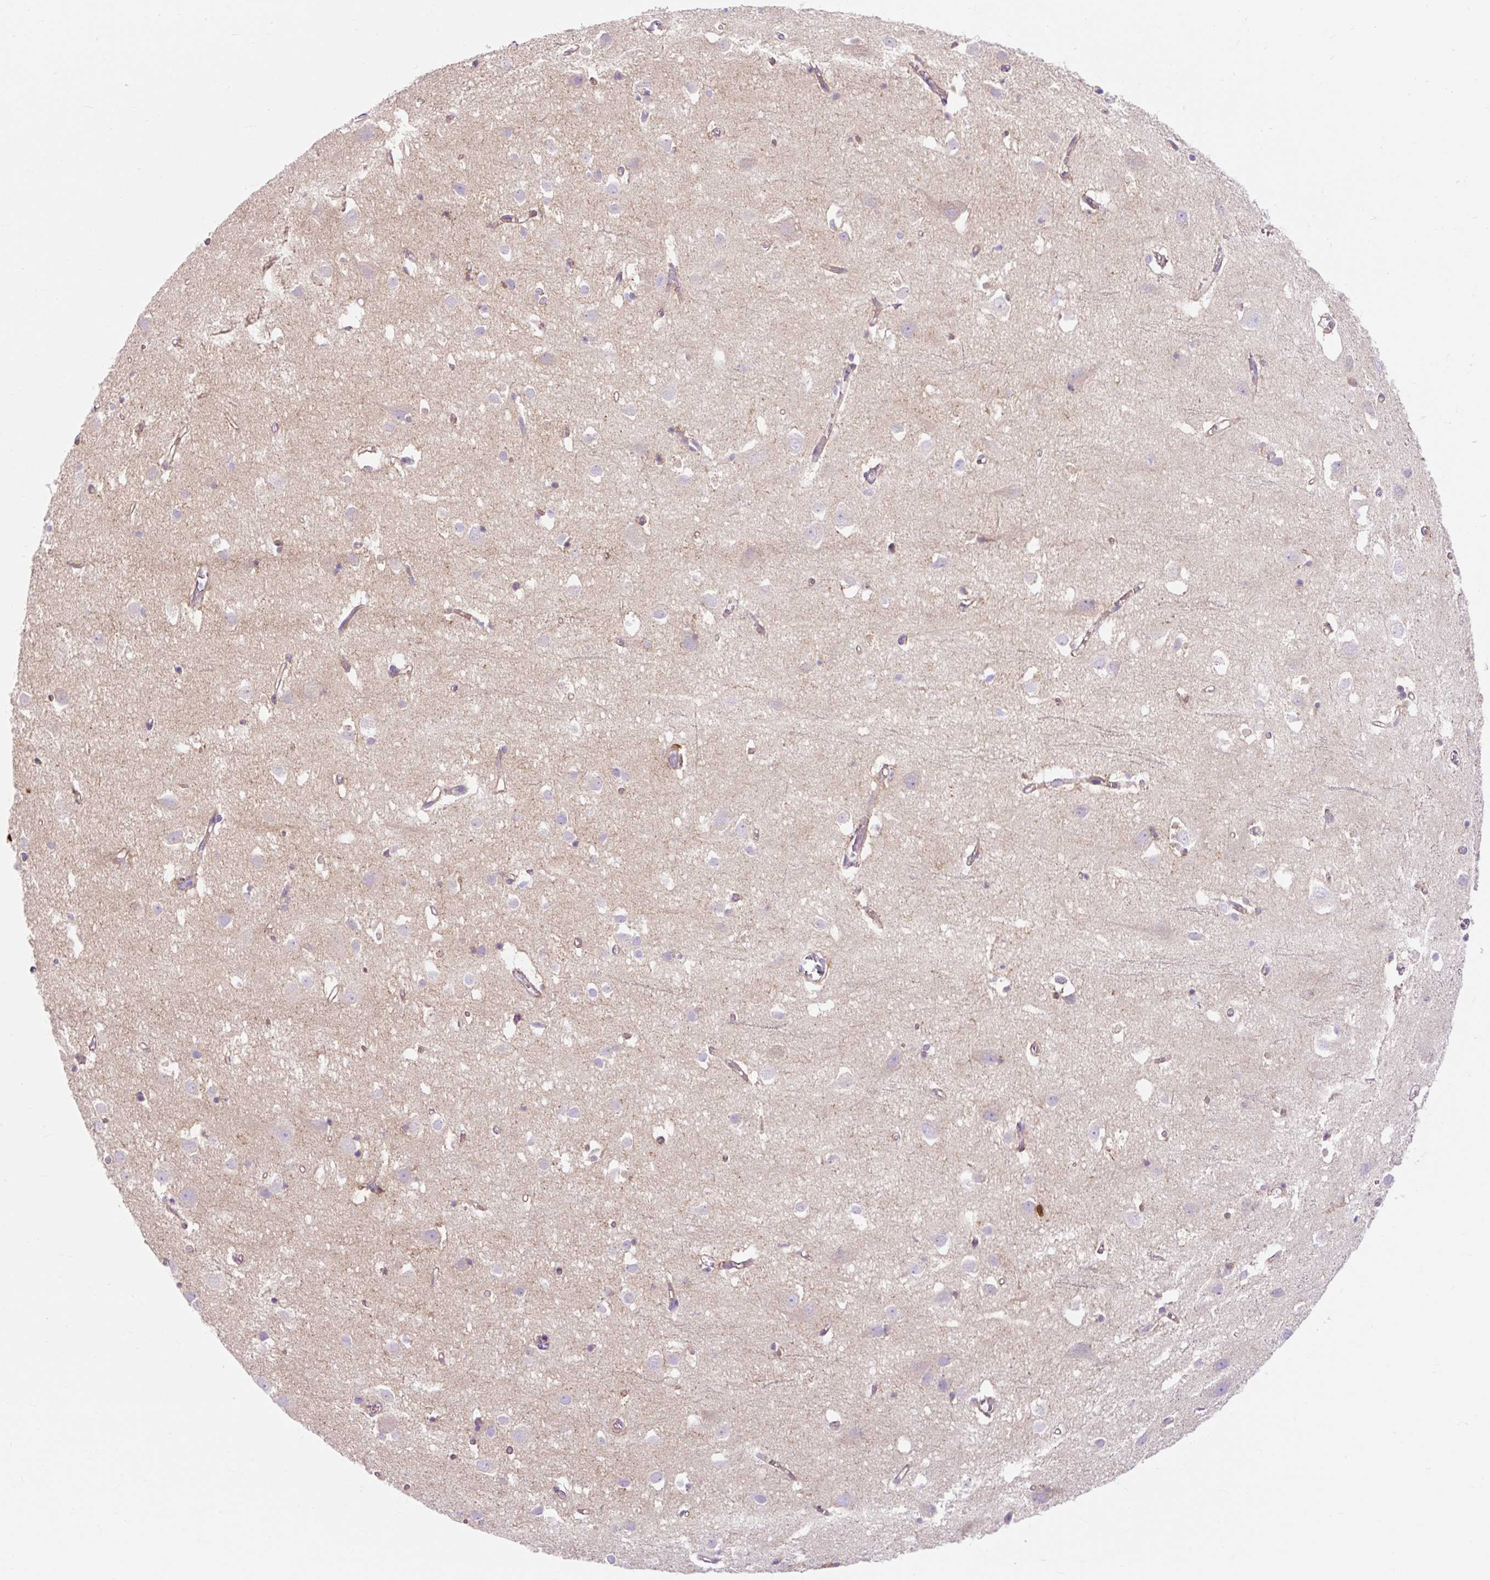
{"staining": {"intensity": "moderate", "quantity": "25%-75%", "location": "cytoplasmic/membranous"}, "tissue": "cerebral cortex", "cell_type": "Endothelial cells", "image_type": "normal", "snomed": [{"axis": "morphology", "description": "Normal tissue, NOS"}, {"axis": "topography", "description": "Cerebral cortex"}], "caption": "Cerebral cortex stained with a brown dye exhibits moderate cytoplasmic/membranous positive expression in approximately 25%-75% of endothelial cells.", "gene": "HIP1R", "patient": {"sex": "male", "age": 70}}